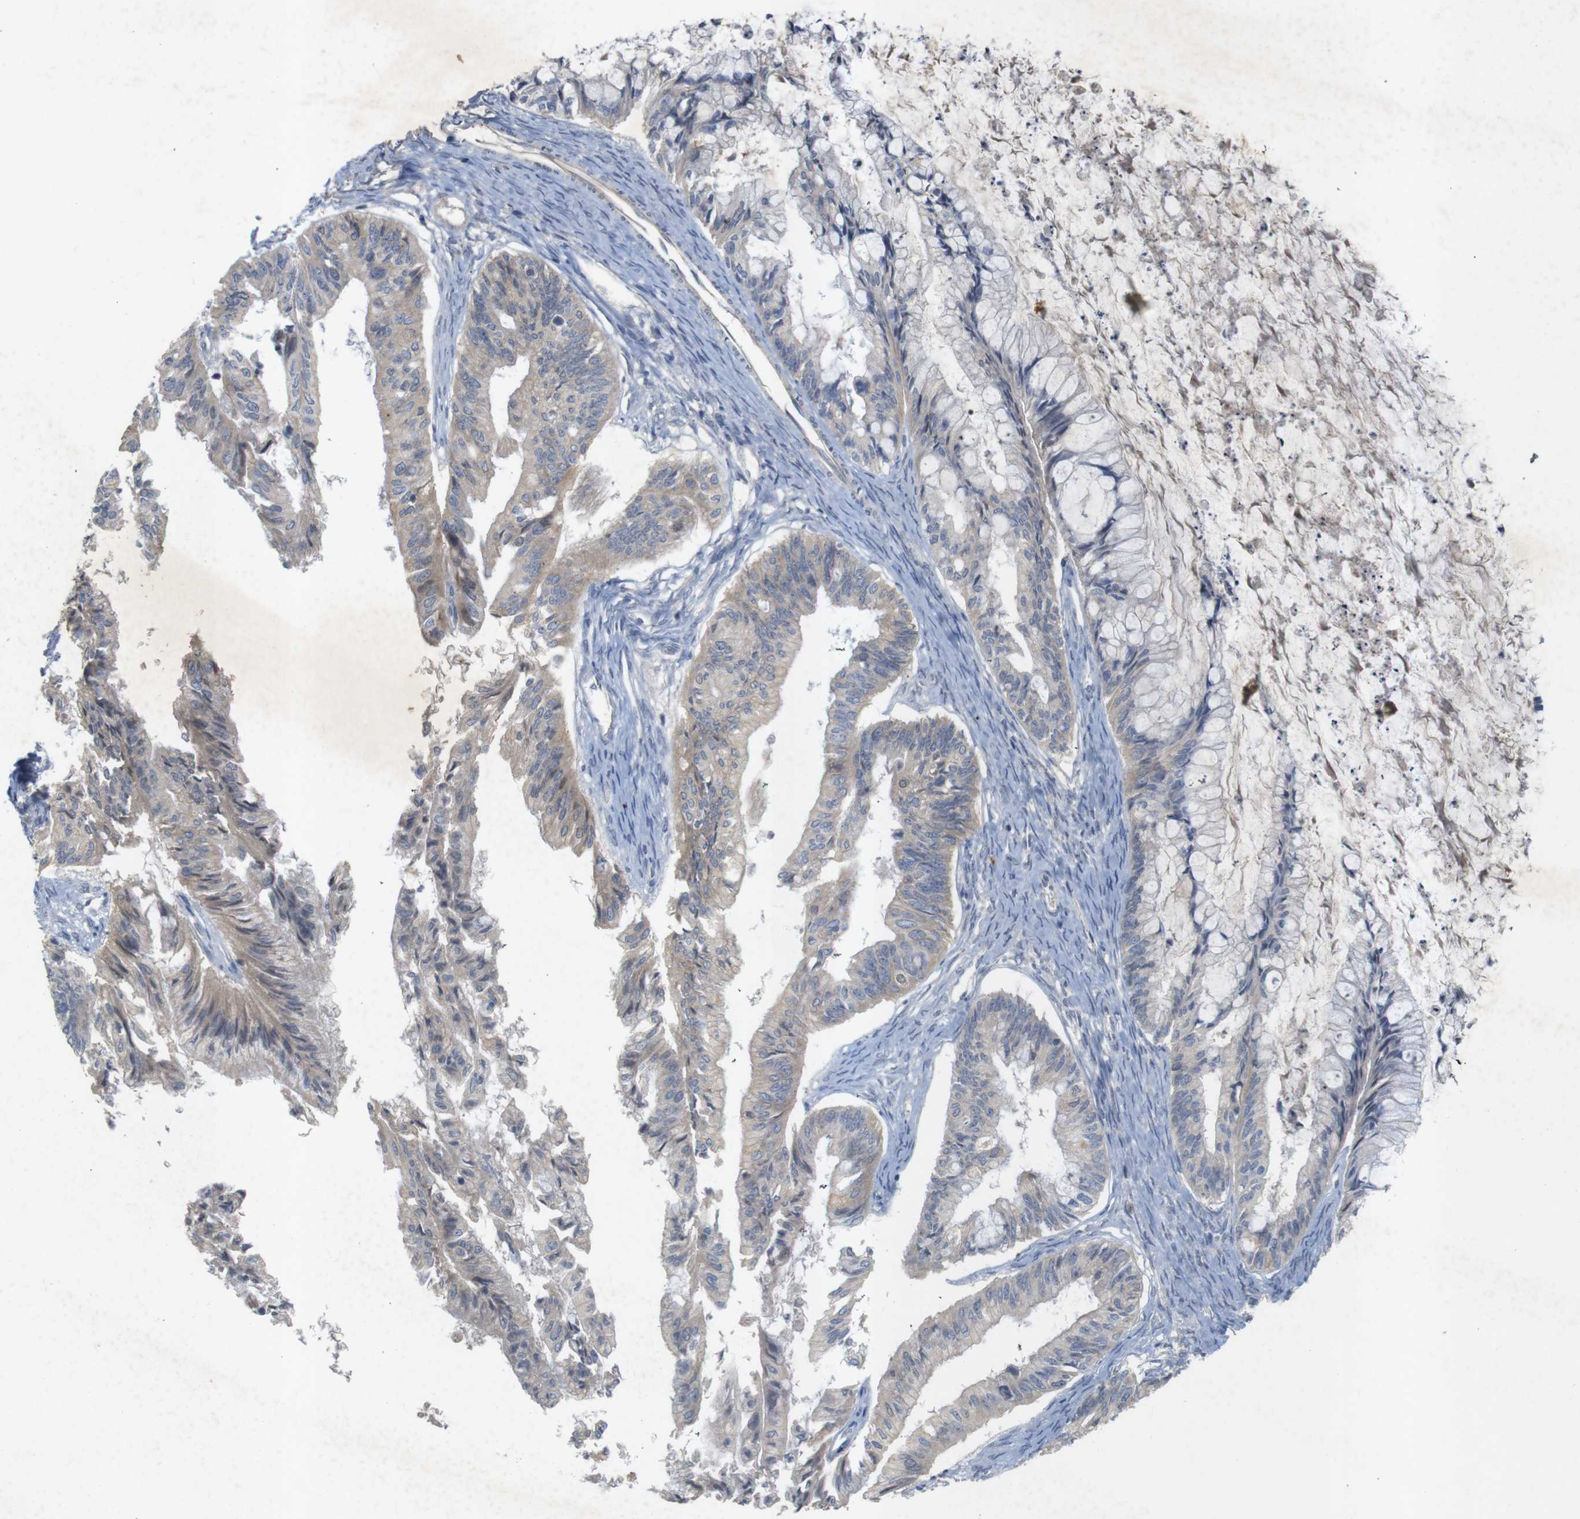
{"staining": {"intensity": "weak", "quantity": "<25%", "location": "cytoplasmic/membranous"}, "tissue": "ovarian cancer", "cell_type": "Tumor cells", "image_type": "cancer", "snomed": [{"axis": "morphology", "description": "Cystadenocarcinoma, mucinous, NOS"}, {"axis": "topography", "description": "Ovary"}], "caption": "Histopathology image shows no protein expression in tumor cells of ovarian cancer (mucinous cystadenocarcinoma) tissue.", "gene": "TSPAN14", "patient": {"sex": "female", "age": 57}}